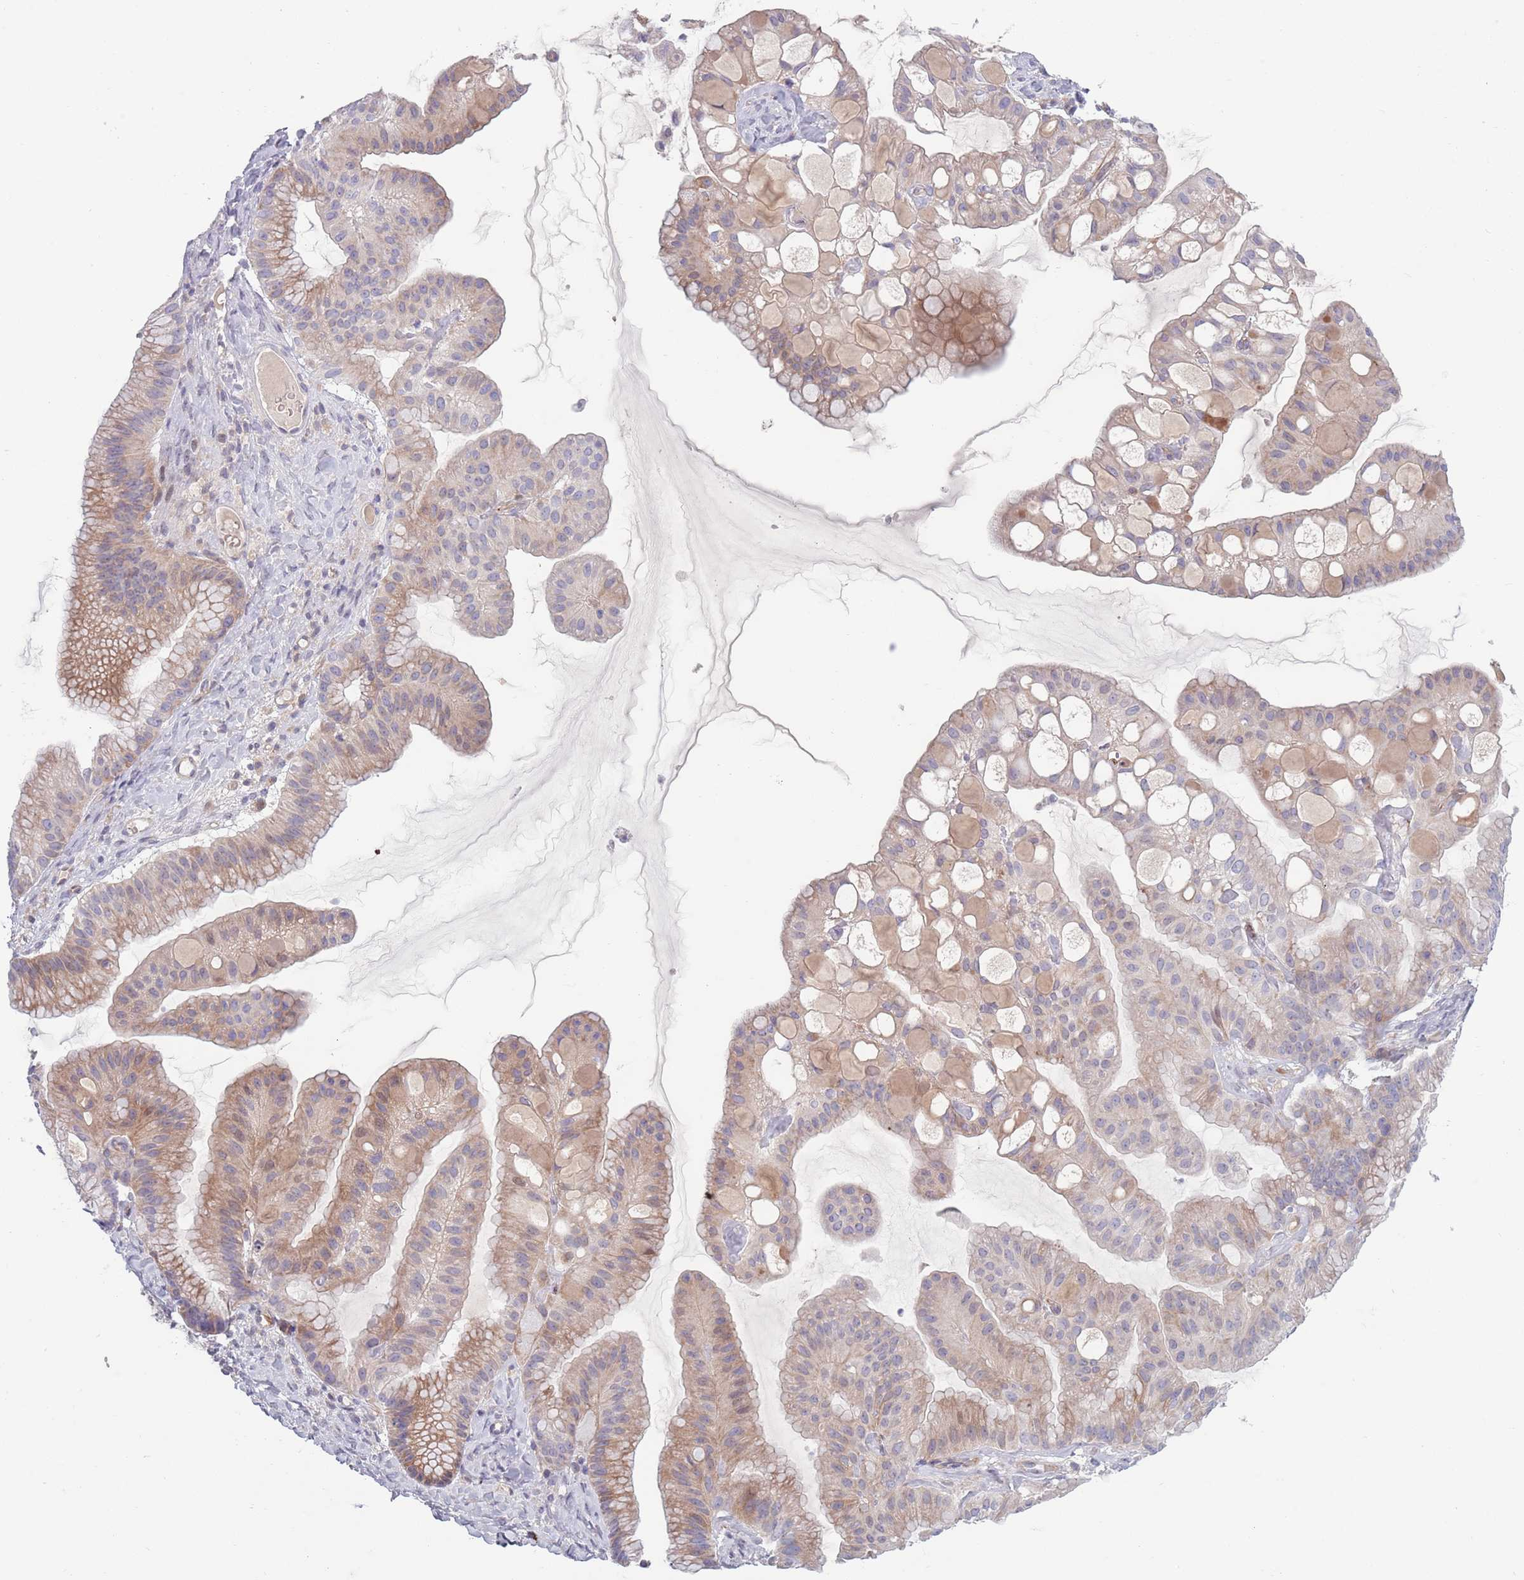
{"staining": {"intensity": "weak", "quantity": "25%-75%", "location": "cytoplasmic/membranous"}, "tissue": "ovarian cancer", "cell_type": "Tumor cells", "image_type": "cancer", "snomed": [{"axis": "morphology", "description": "Cystadenocarcinoma, mucinous, NOS"}, {"axis": "topography", "description": "Ovary"}], "caption": "Approximately 25%-75% of tumor cells in human ovarian mucinous cystadenocarcinoma demonstrate weak cytoplasmic/membranous protein positivity as visualized by brown immunohistochemical staining.", "gene": "TYW1", "patient": {"sex": "female", "age": 61}}